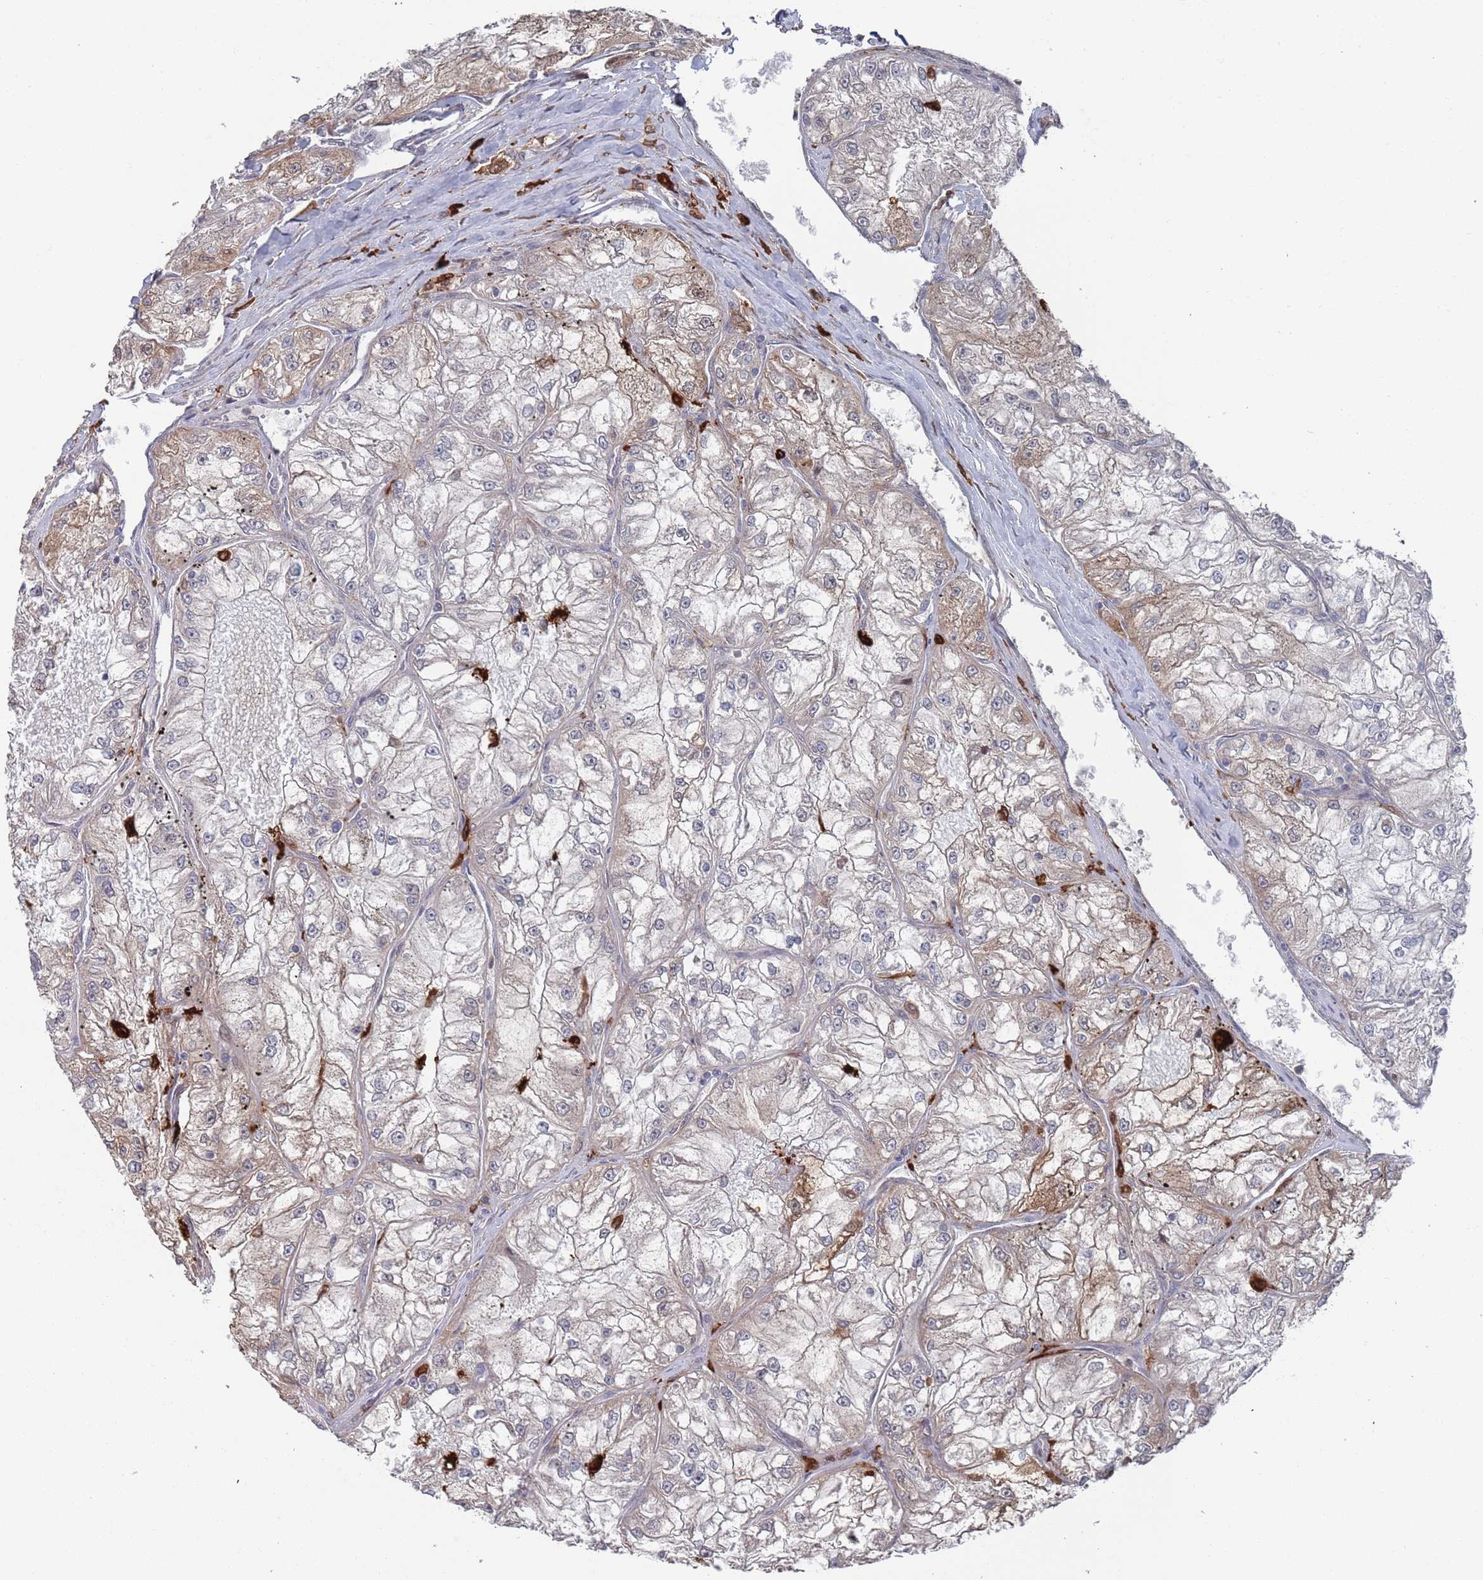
{"staining": {"intensity": "moderate", "quantity": "<25%", "location": "cytoplasmic/membranous"}, "tissue": "renal cancer", "cell_type": "Tumor cells", "image_type": "cancer", "snomed": [{"axis": "morphology", "description": "Adenocarcinoma, NOS"}, {"axis": "topography", "description": "Kidney"}], "caption": "This is a histology image of immunohistochemistry (IHC) staining of adenocarcinoma (renal), which shows moderate staining in the cytoplasmic/membranous of tumor cells.", "gene": "DGKD", "patient": {"sex": "female", "age": 72}}